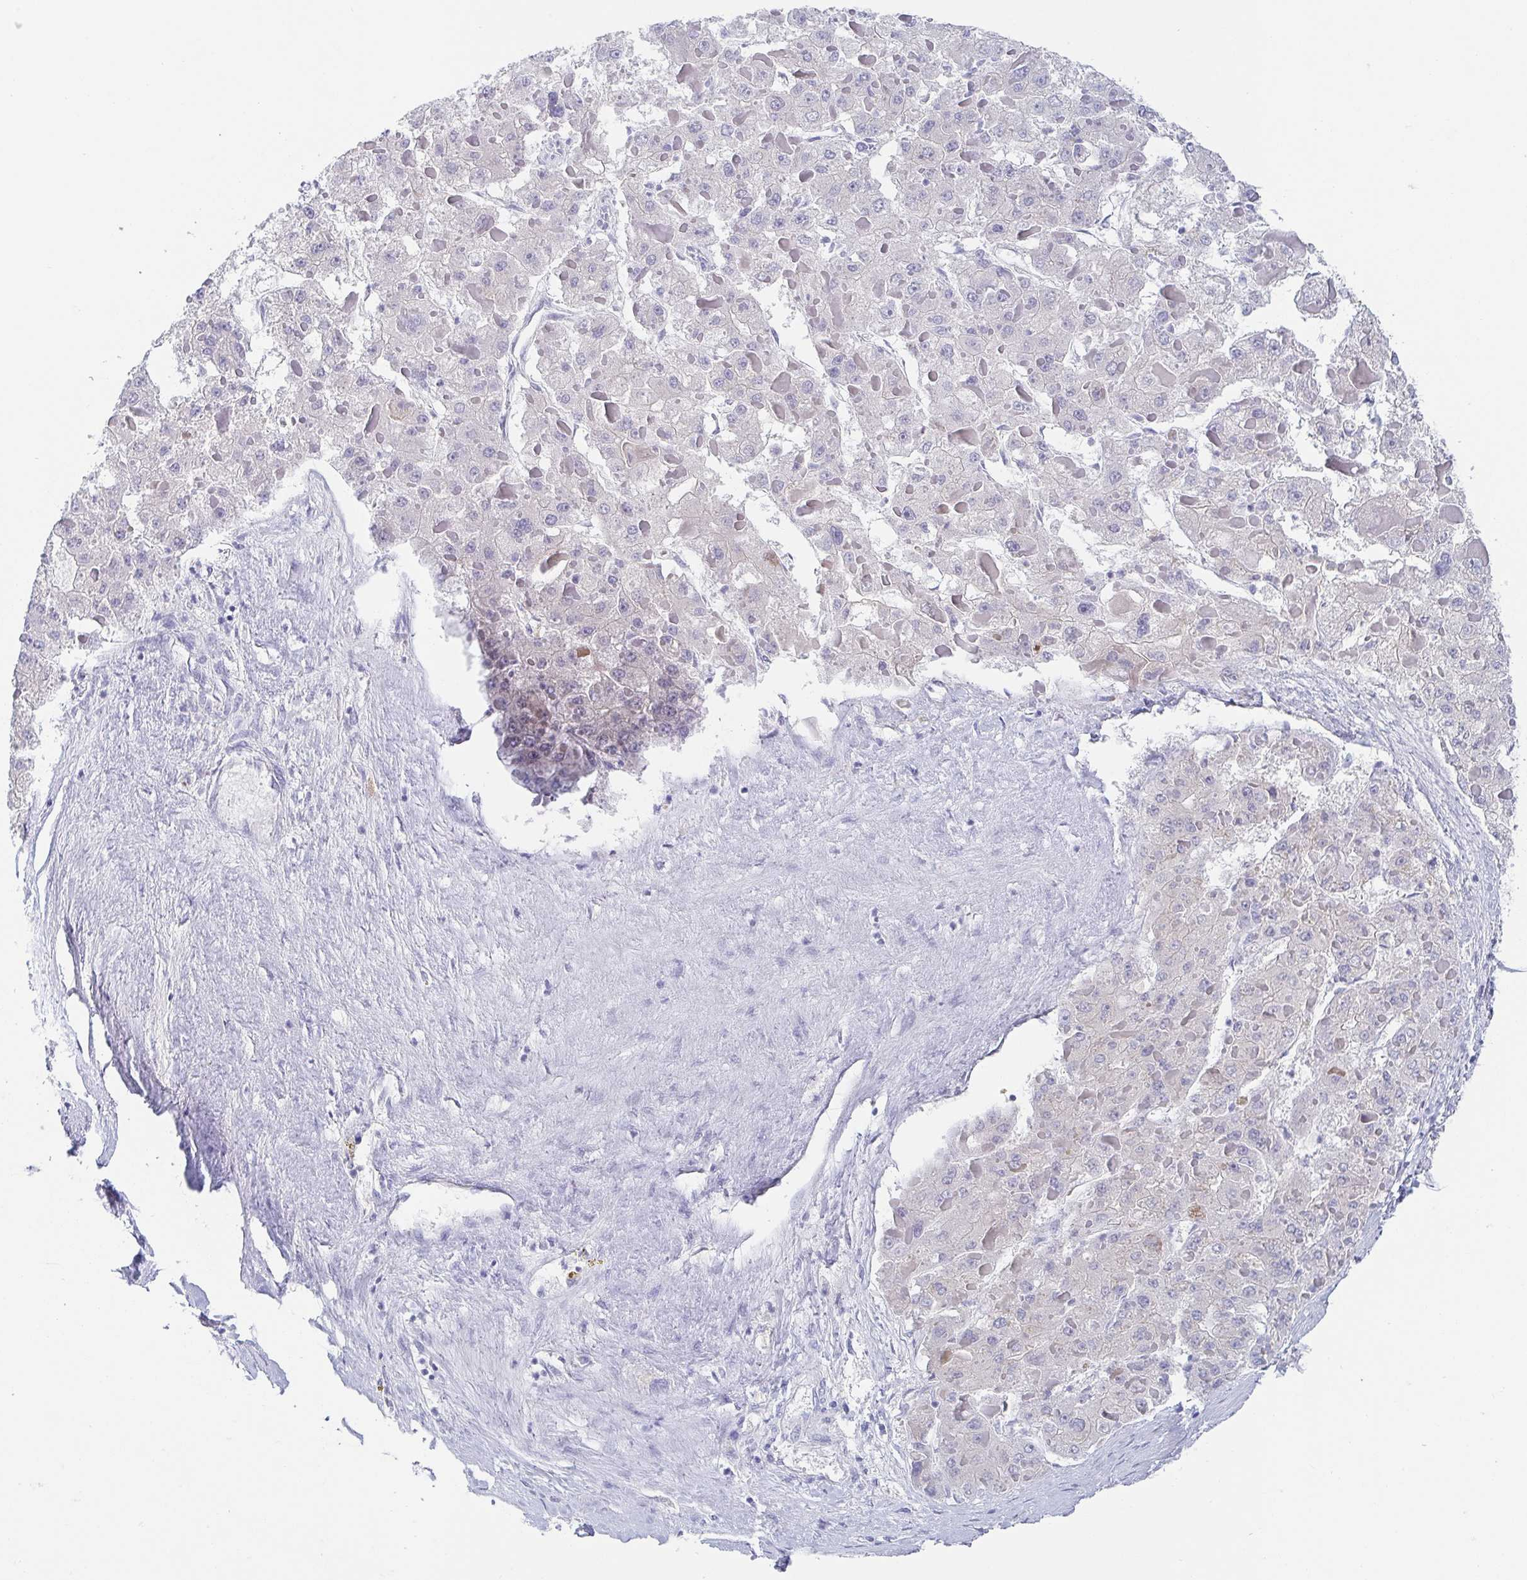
{"staining": {"intensity": "negative", "quantity": "none", "location": "none"}, "tissue": "liver cancer", "cell_type": "Tumor cells", "image_type": "cancer", "snomed": [{"axis": "morphology", "description": "Carcinoma, Hepatocellular, NOS"}, {"axis": "topography", "description": "Liver"}], "caption": "Micrograph shows no protein expression in tumor cells of liver cancer tissue. The staining is performed using DAB (3,3'-diaminobenzidine) brown chromogen with nuclei counter-stained in using hematoxylin.", "gene": "RHOV", "patient": {"sex": "female", "age": 73}}